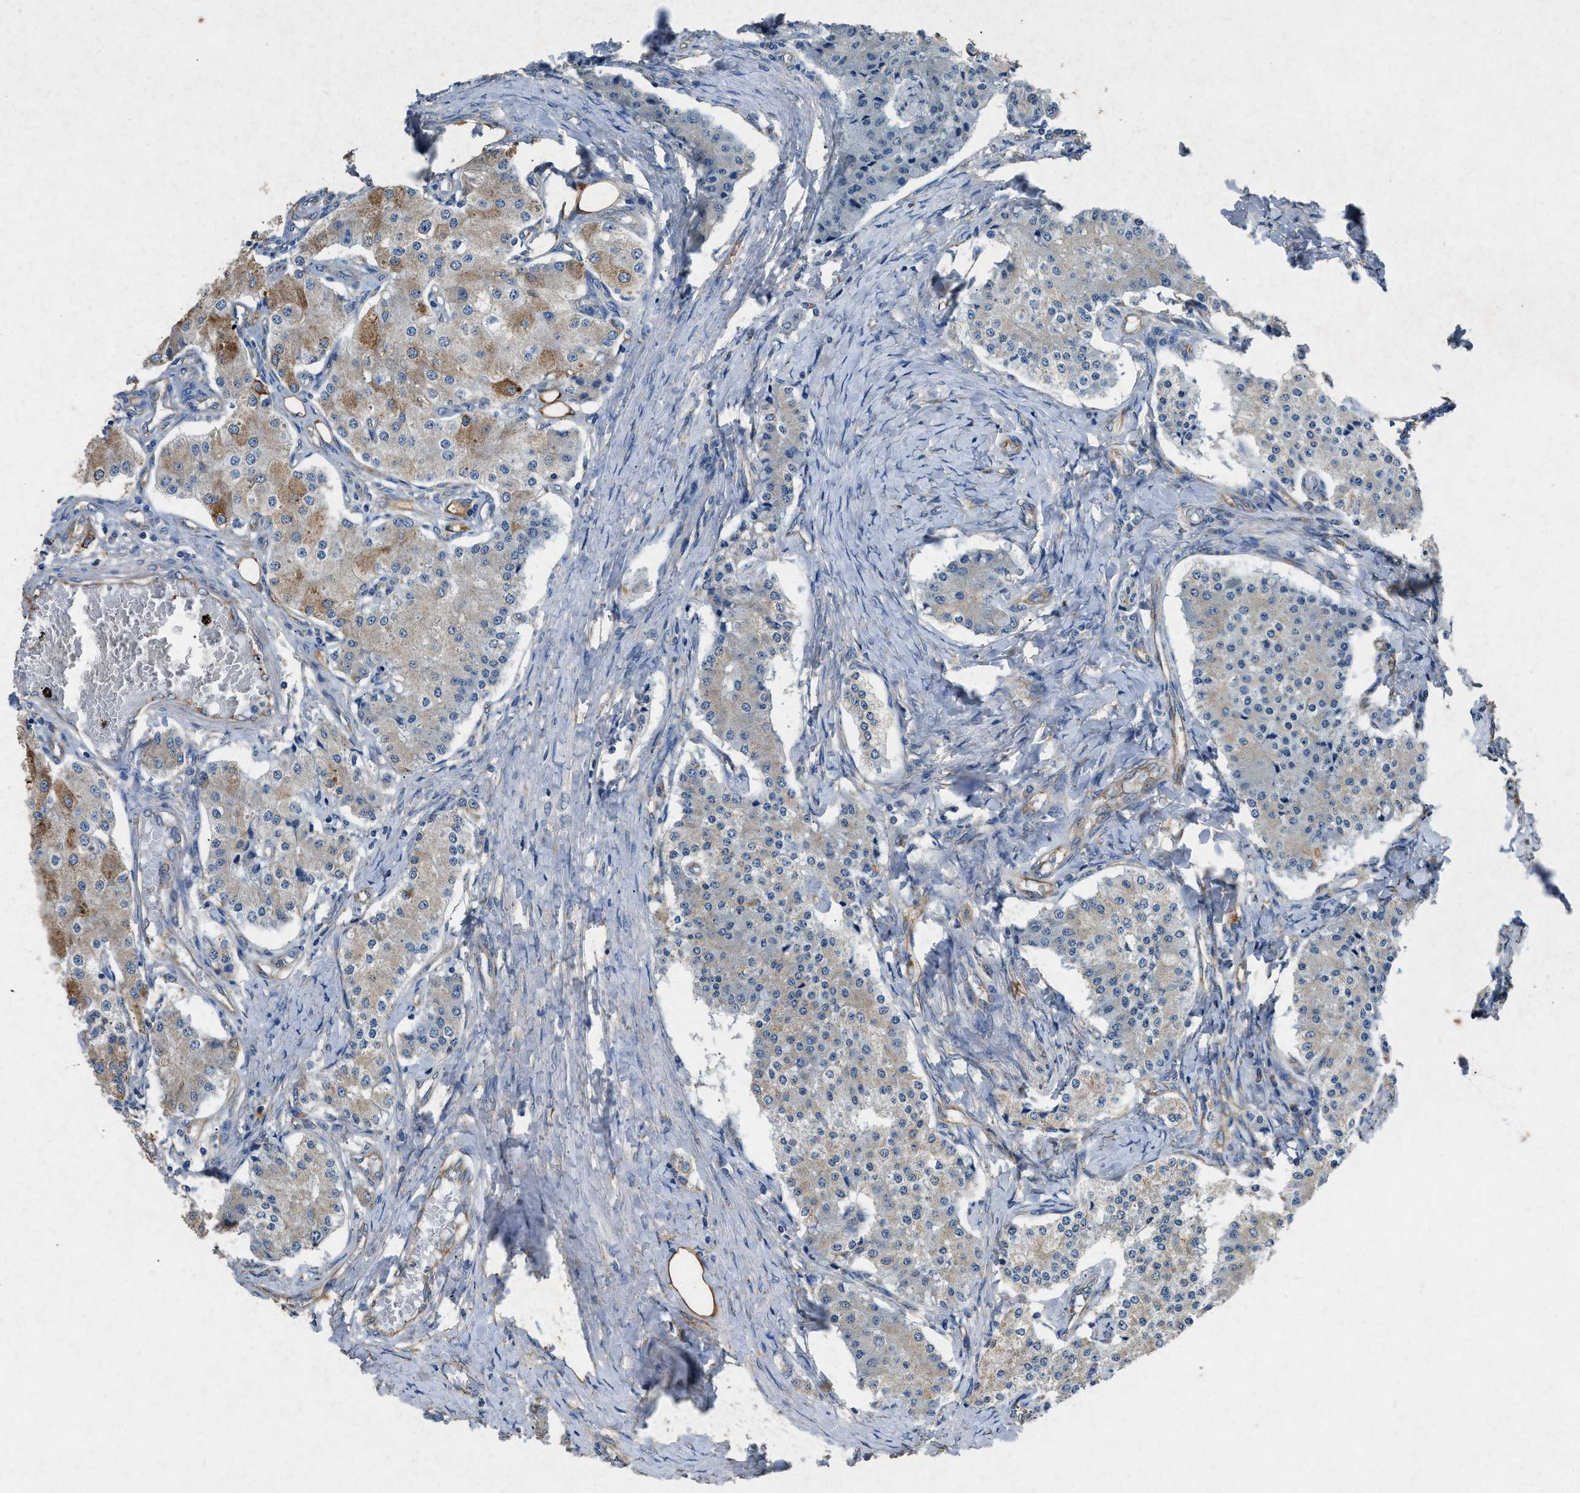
{"staining": {"intensity": "moderate", "quantity": "<25%", "location": "cytoplasmic/membranous"}, "tissue": "carcinoid", "cell_type": "Tumor cells", "image_type": "cancer", "snomed": [{"axis": "morphology", "description": "Carcinoid, malignant, NOS"}, {"axis": "topography", "description": "Colon"}], "caption": "Protein expression analysis of human carcinoid reveals moderate cytoplasmic/membranous expression in approximately <25% of tumor cells. (DAB IHC, brown staining for protein, blue staining for nuclei).", "gene": "CDK15", "patient": {"sex": "female", "age": 52}}